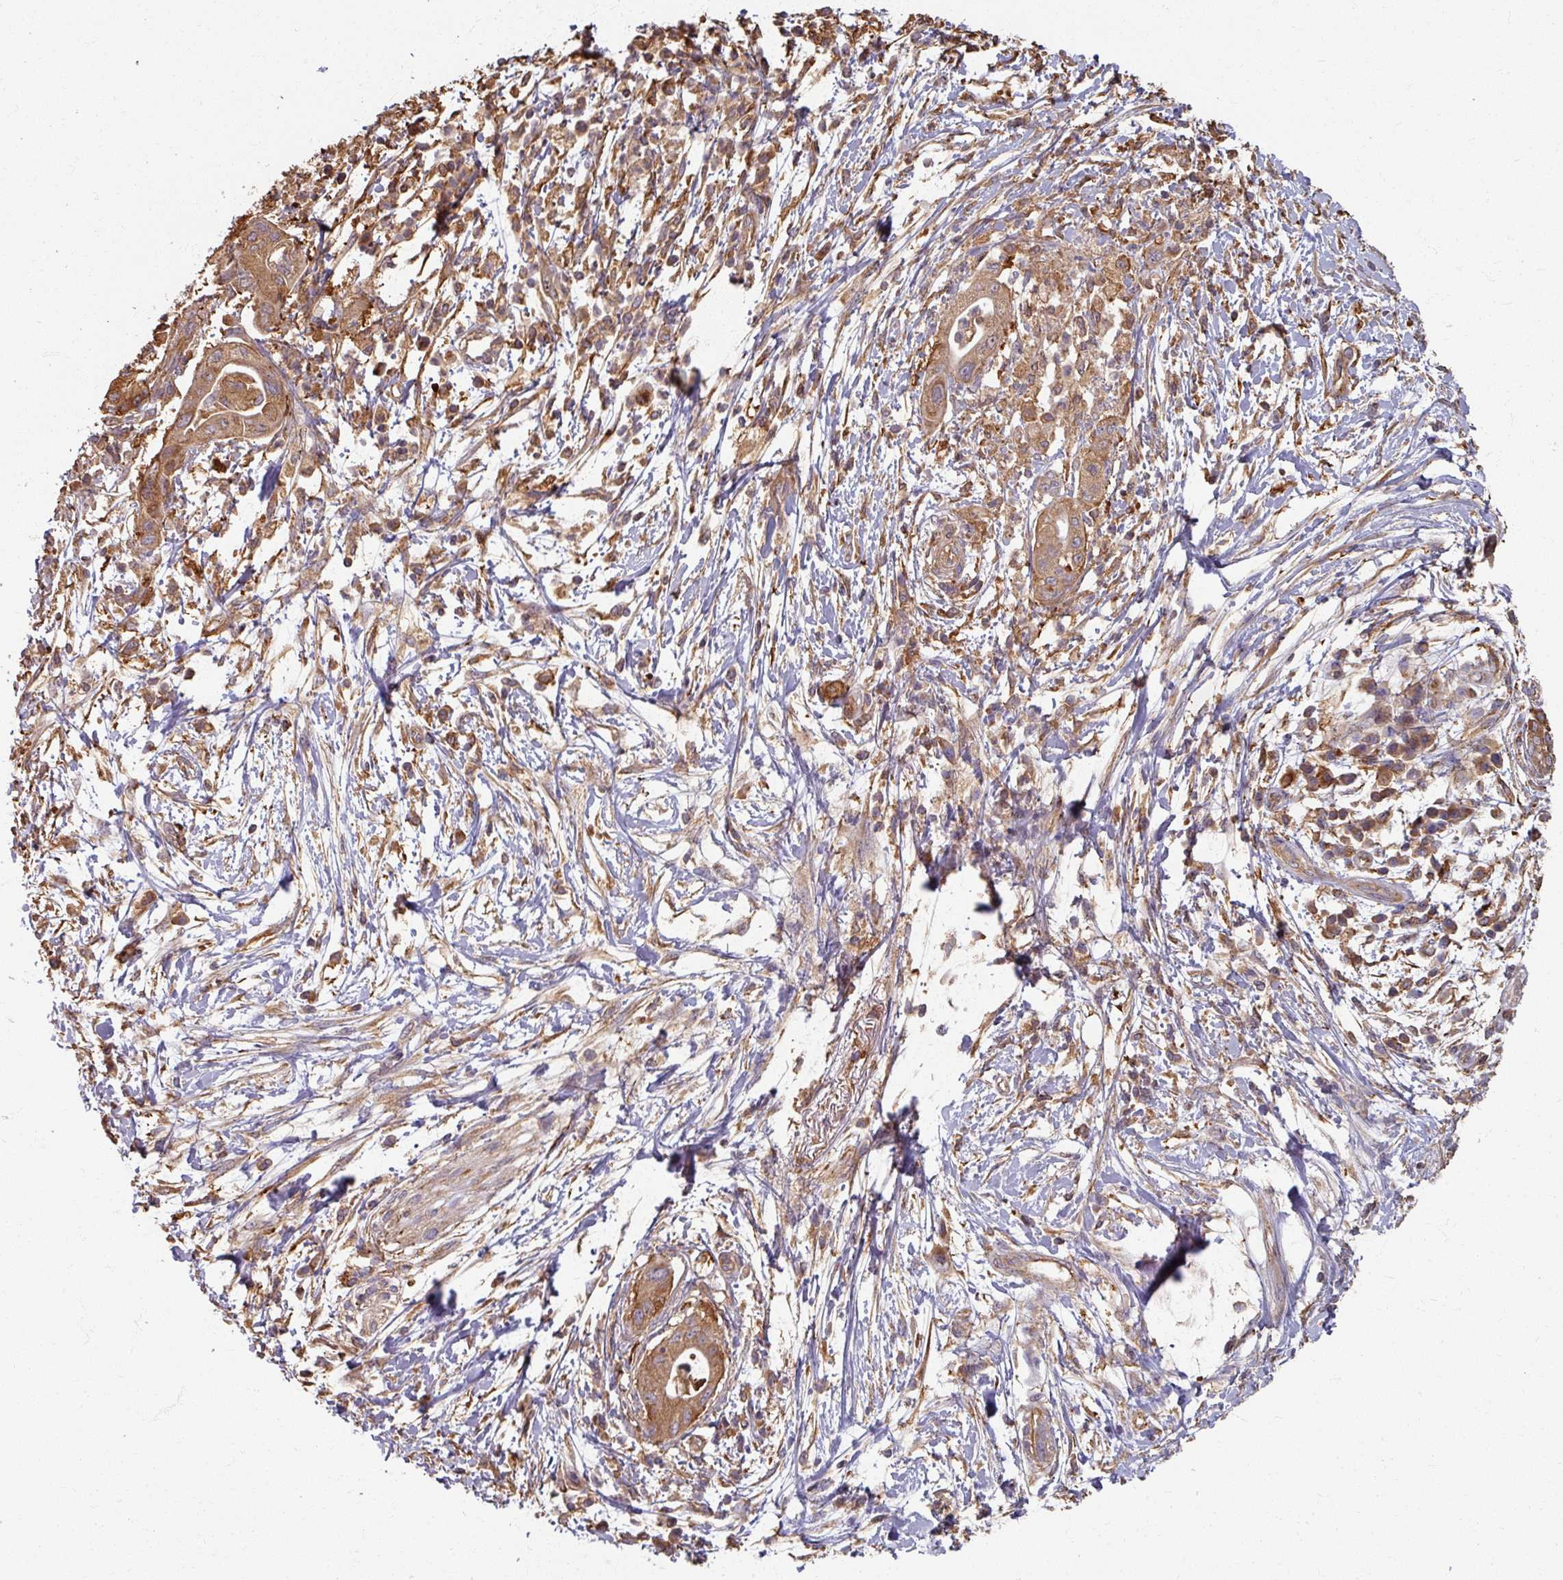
{"staining": {"intensity": "moderate", "quantity": ">75%", "location": "cytoplasmic/membranous"}, "tissue": "pancreatic cancer", "cell_type": "Tumor cells", "image_type": "cancer", "snomed": [{"axis": "morphology", "description": "Adenocarcinoma, NOS"}, {"axis": "topography", "description": "Pancreas"}], "caption": "Tumor cells reveal medium levels of moderate cytoplasmic/membranous staining in about >75% of cells in human adenocarcinoma (pancreatic). Using DAB (brown) and hematoxylin (blue) stains, captured at high magnification using brightfield microscopy.", "gene": "CCDC68", "patient": {"sex": "male", "age": 68}}